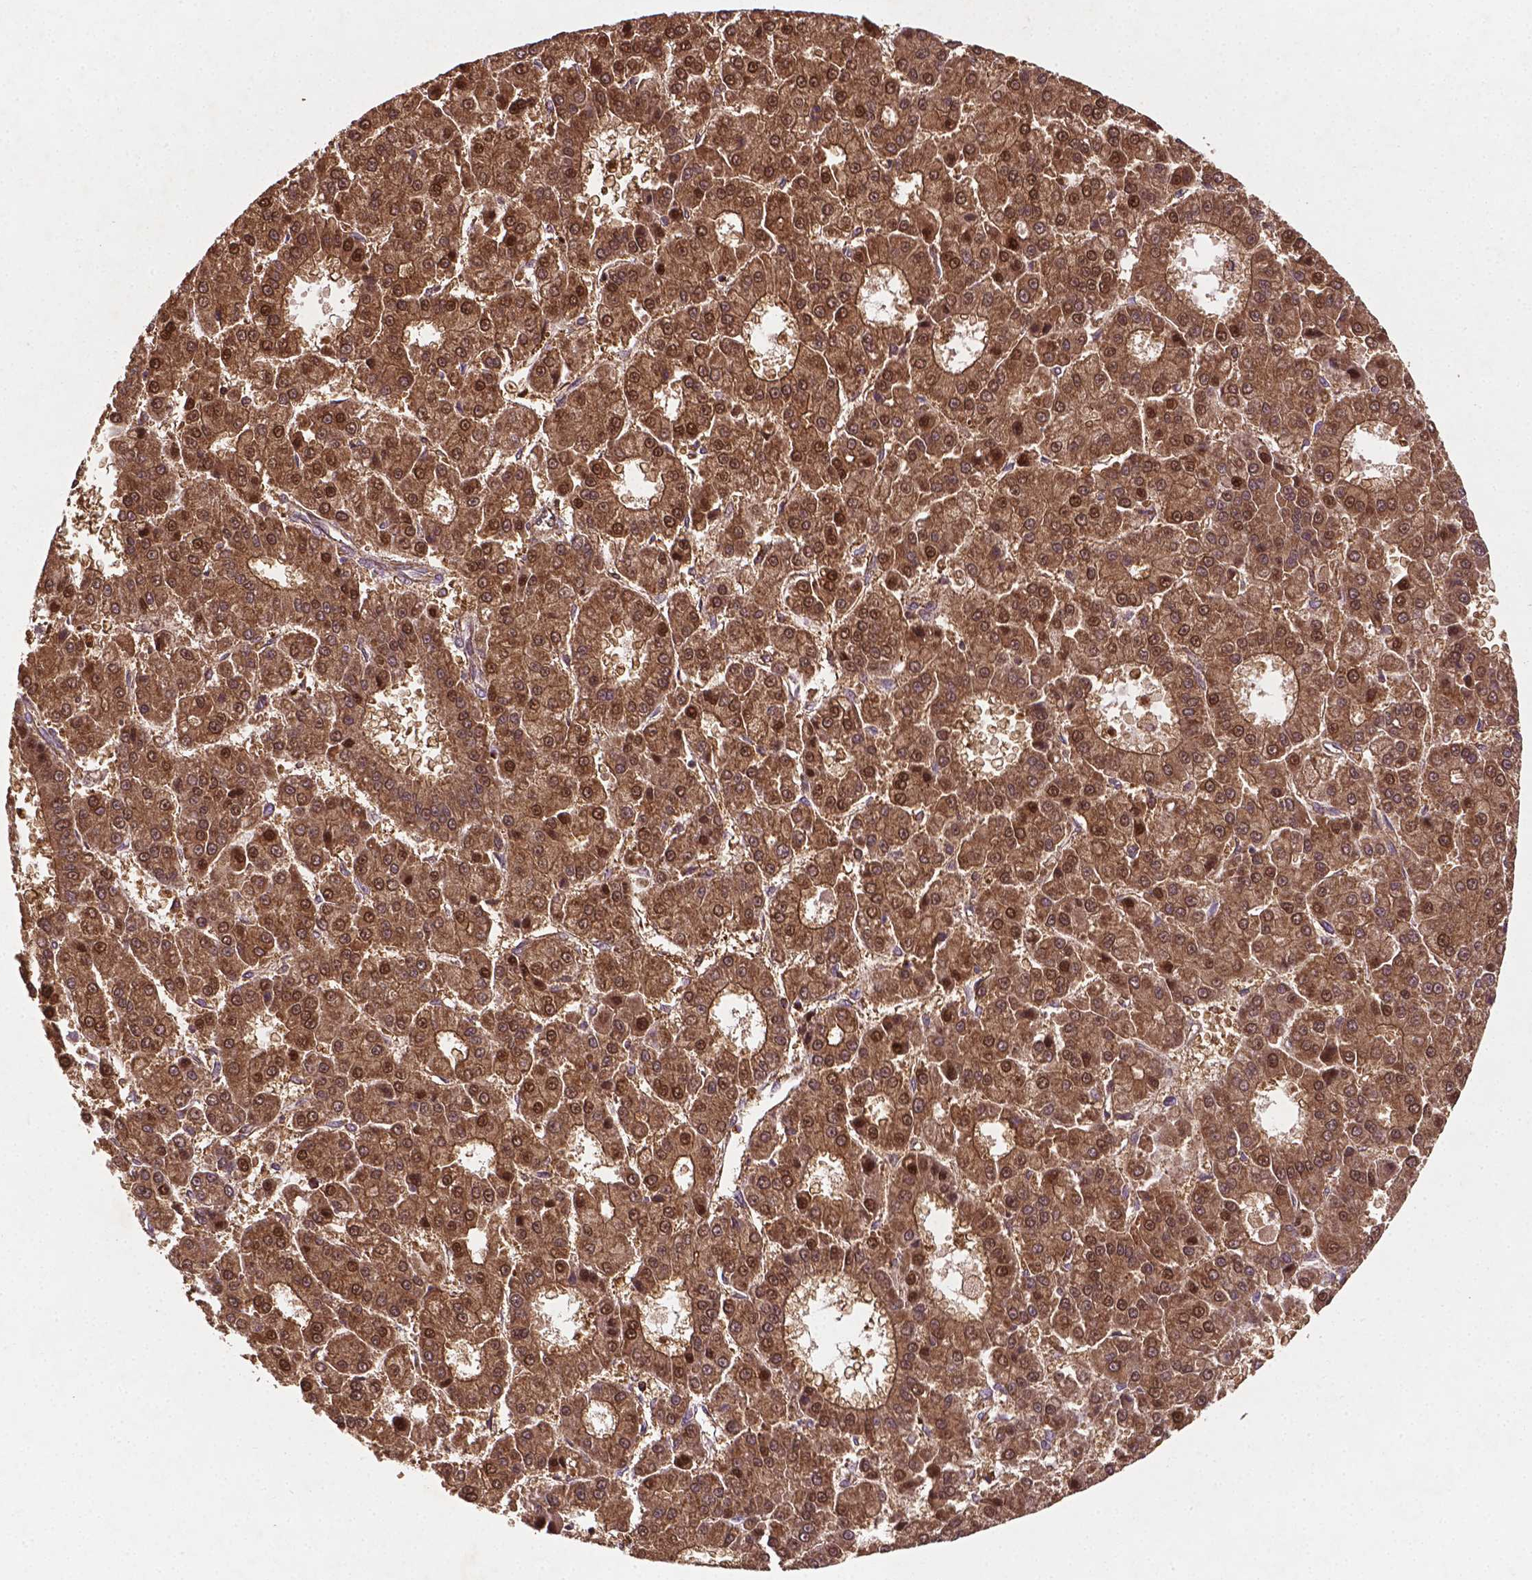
{"staining": {"intensity": "moderate", "quantity": ">75%", "location": "cytoplasmic/membranous,nuclear"}, "tissue": "liver cancer", "cell_type": "Tumor cells", "image_type": "cancer", "snomed": [{"axis": "morphology", "description": "Carcinoma, Hepatocellular, NOS"}, {"axis": "topography", "description": "Liver"}], "caption": "The histopathology image shows a brown stain indicating the presence of a protein in the cytoplasmic/membranous and nuclear of tumor cells in liver cancer (hepatocellular carcinoma).", "gene": "ZMYND19", "patient": {"sex": "male", "age": 70}}